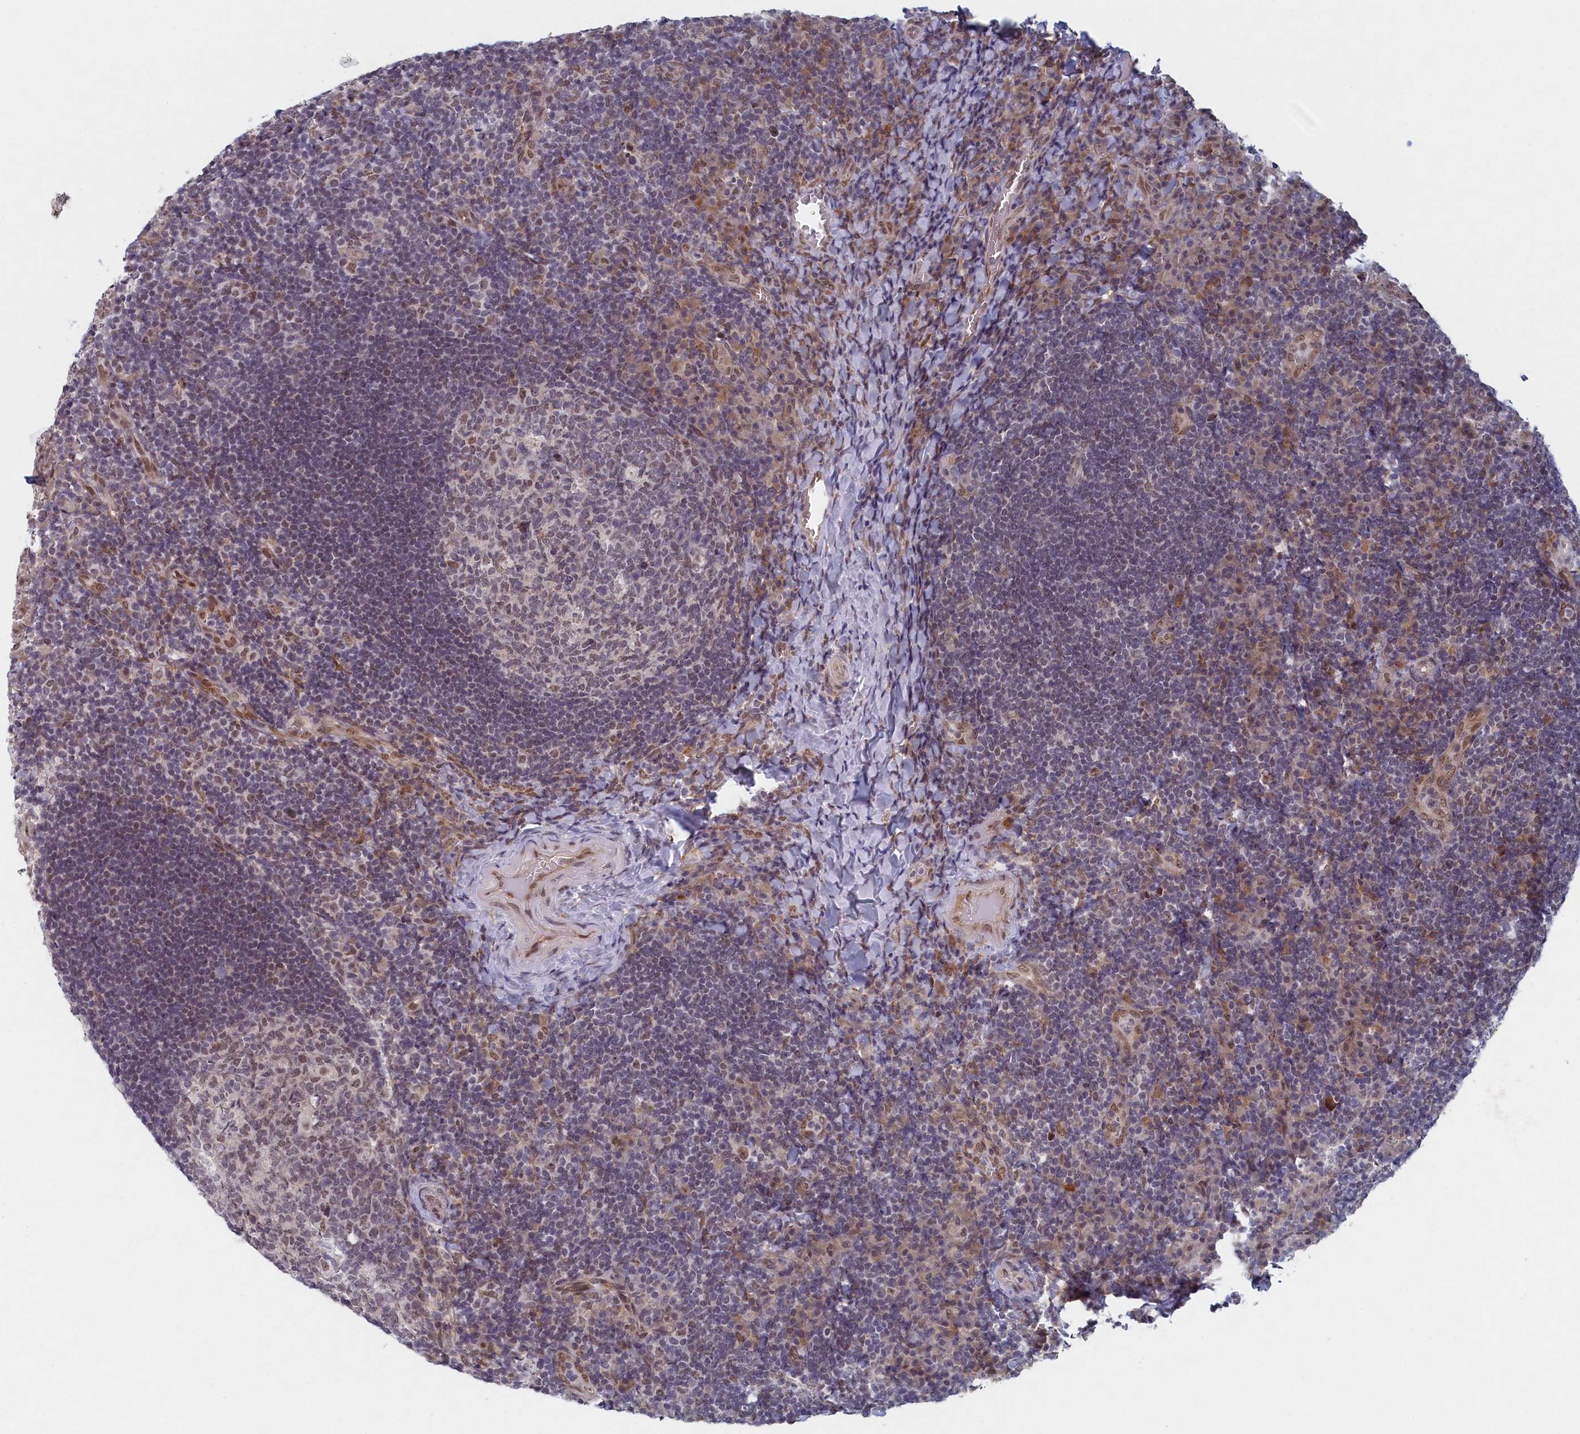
{"staining": {"intensity": "weak", "quantity": "<25%", "location": "nuclear"}, "tissue": "tonsil", "cell_type": "Germinal center cells", "image_type": "normal", "snomed": [{"axis": "morphology", "description": "Normal tissue, NOS"}, {"axis": "topography", "description": "Tonsil"}], "caption": "The immunohistochemistry photomicrograph has no significant positivity in germinal center cells of tonsil. (Immunohistochemistry (ihc), brightfield microscopy, high magnification).", "gene": "DNAJC17", "patient": {"sex": "male", "age": 17}}